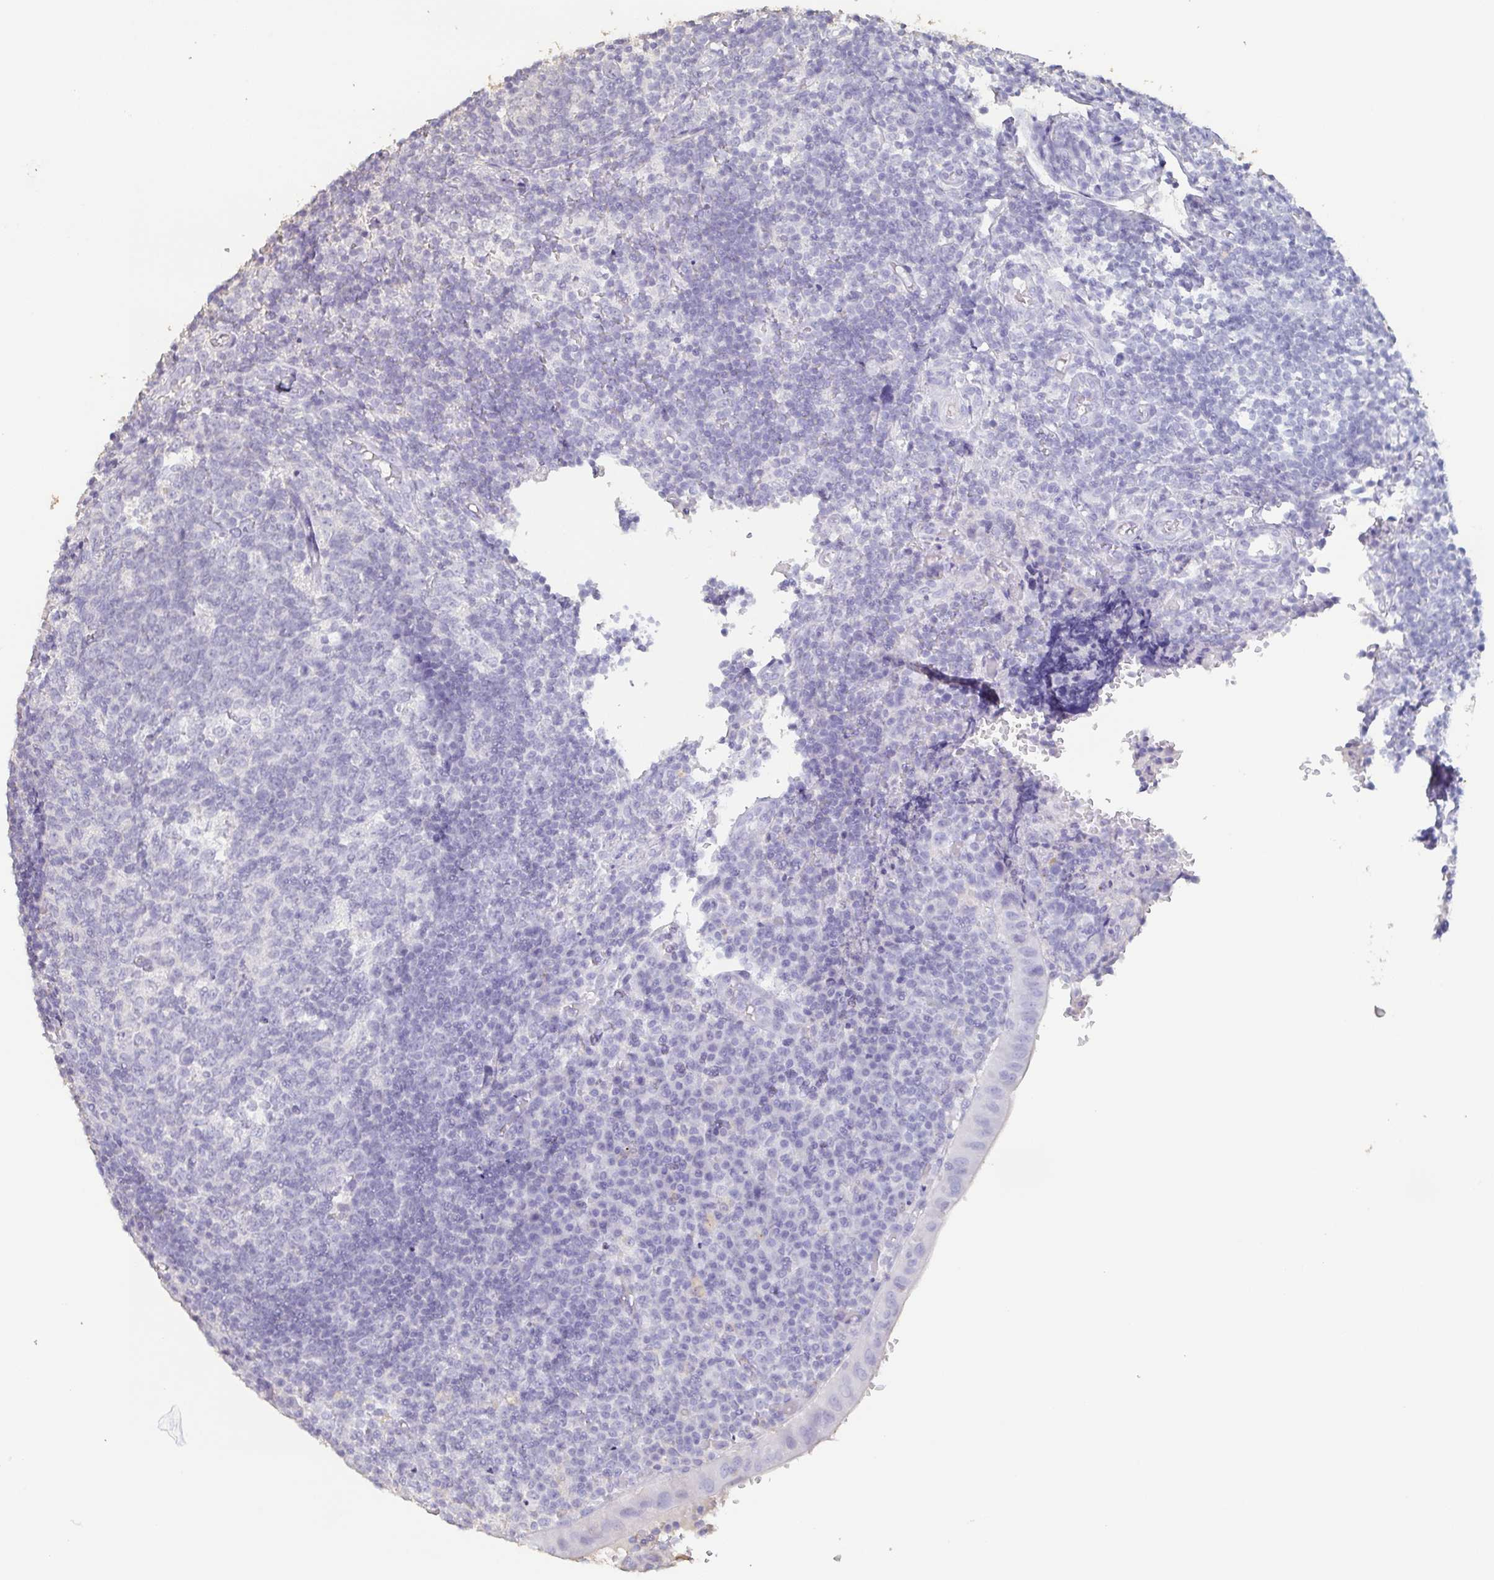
{"staining": {"intensity": "negative", "quantity": "none", "location": "none"}, "tissue": "appendix", "cell_type": "Glandular cells", "image_type": "normal", "snomed": [{"axis": "morphology", "description": "Normal tissue, NOS"}, {"axis": "topography", "description": "Appendix"}], "caption": "IHC micrograph of benign appendix: appendix stained with DAB (3,3'-diaminobenzidine) reveals no significant protein expression in glandular cells.", "gene": "BPIFA2", "patient": {"sex": "male", "age": 18}}